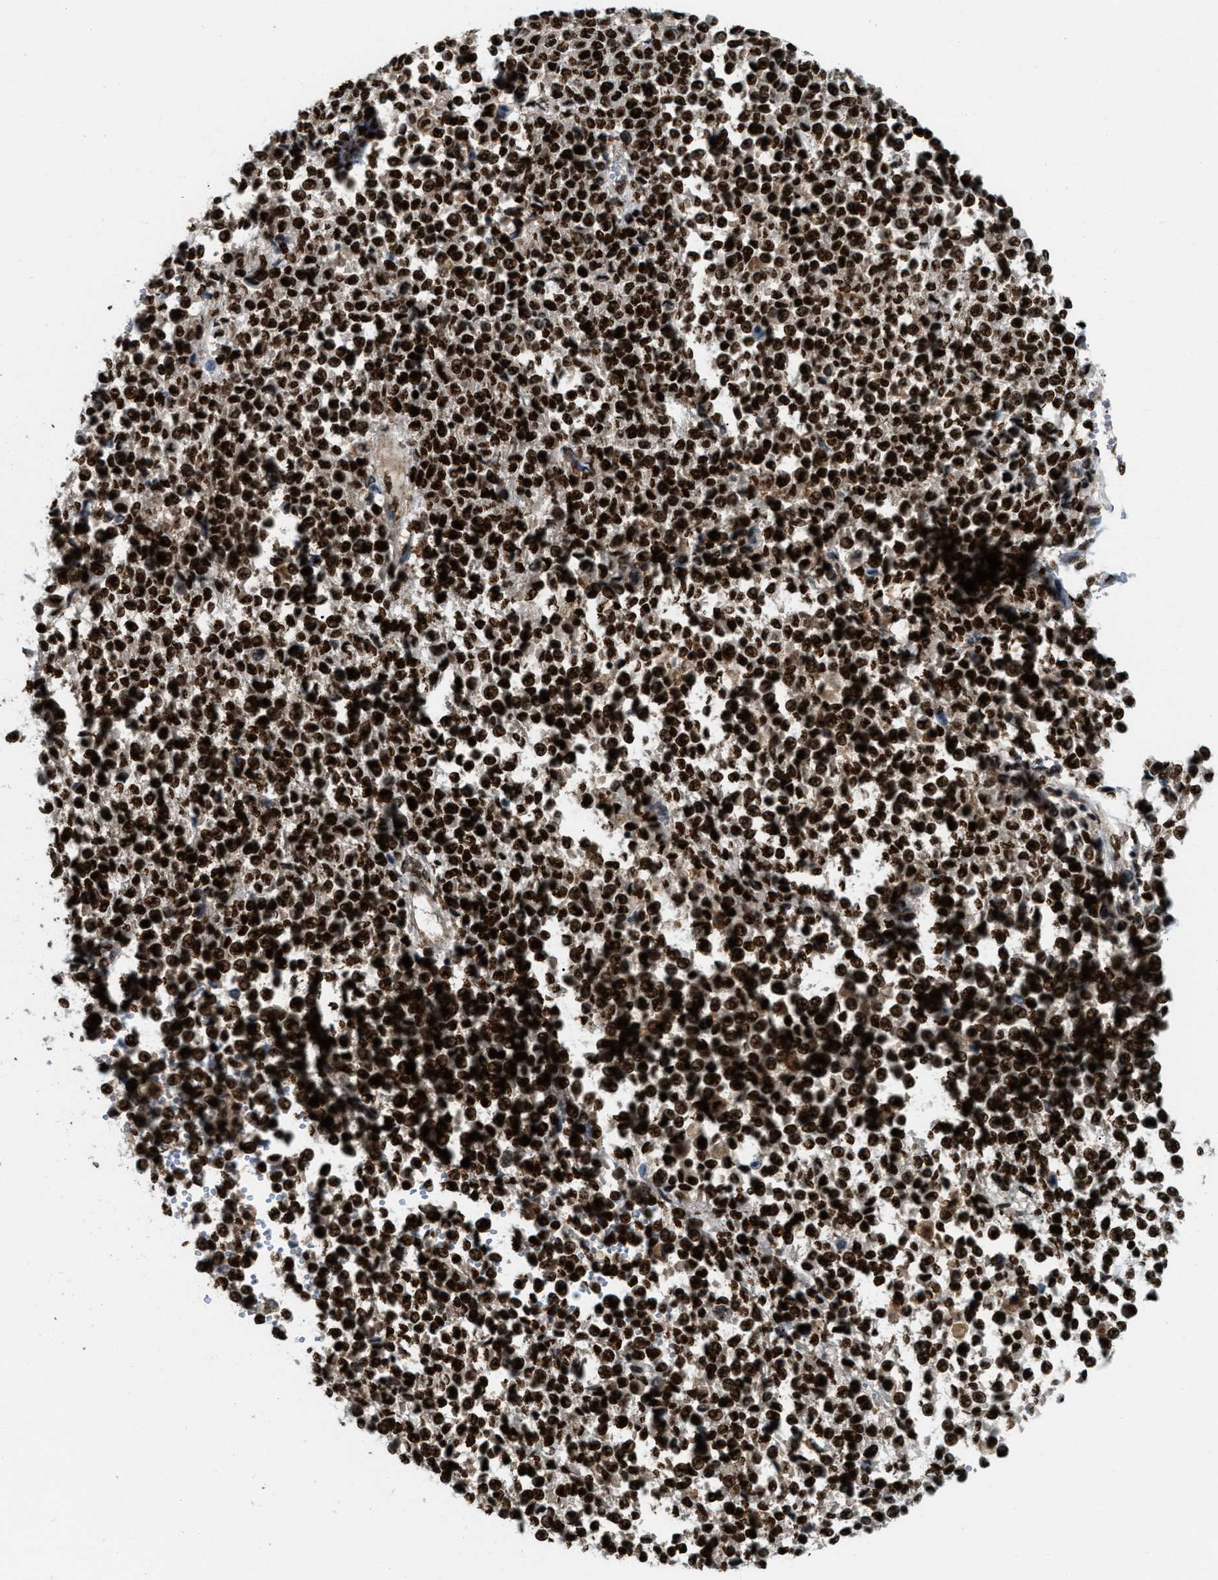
{"staining": {"intensity": "strong", "quantity": ">75%", "location": "nuclear"}, "tissue": "melanoma", "cell_type": "Tumor cells", "image_type": "cancer", "snomed": [{"axis": "morphology", "description": "Malignant melanoma, Metastatic site"}, {"axis": "topography", "description": "Pancreas"}], "caption": "Approximately >75% of tumor cells in human malignant melanoma (metastatic site) exhibit strong nuclear protein positivity as visualized by brown immunohistochemical staining.", "gene": "NUMA1", "patient": {"sex": "female", "age": 30}}